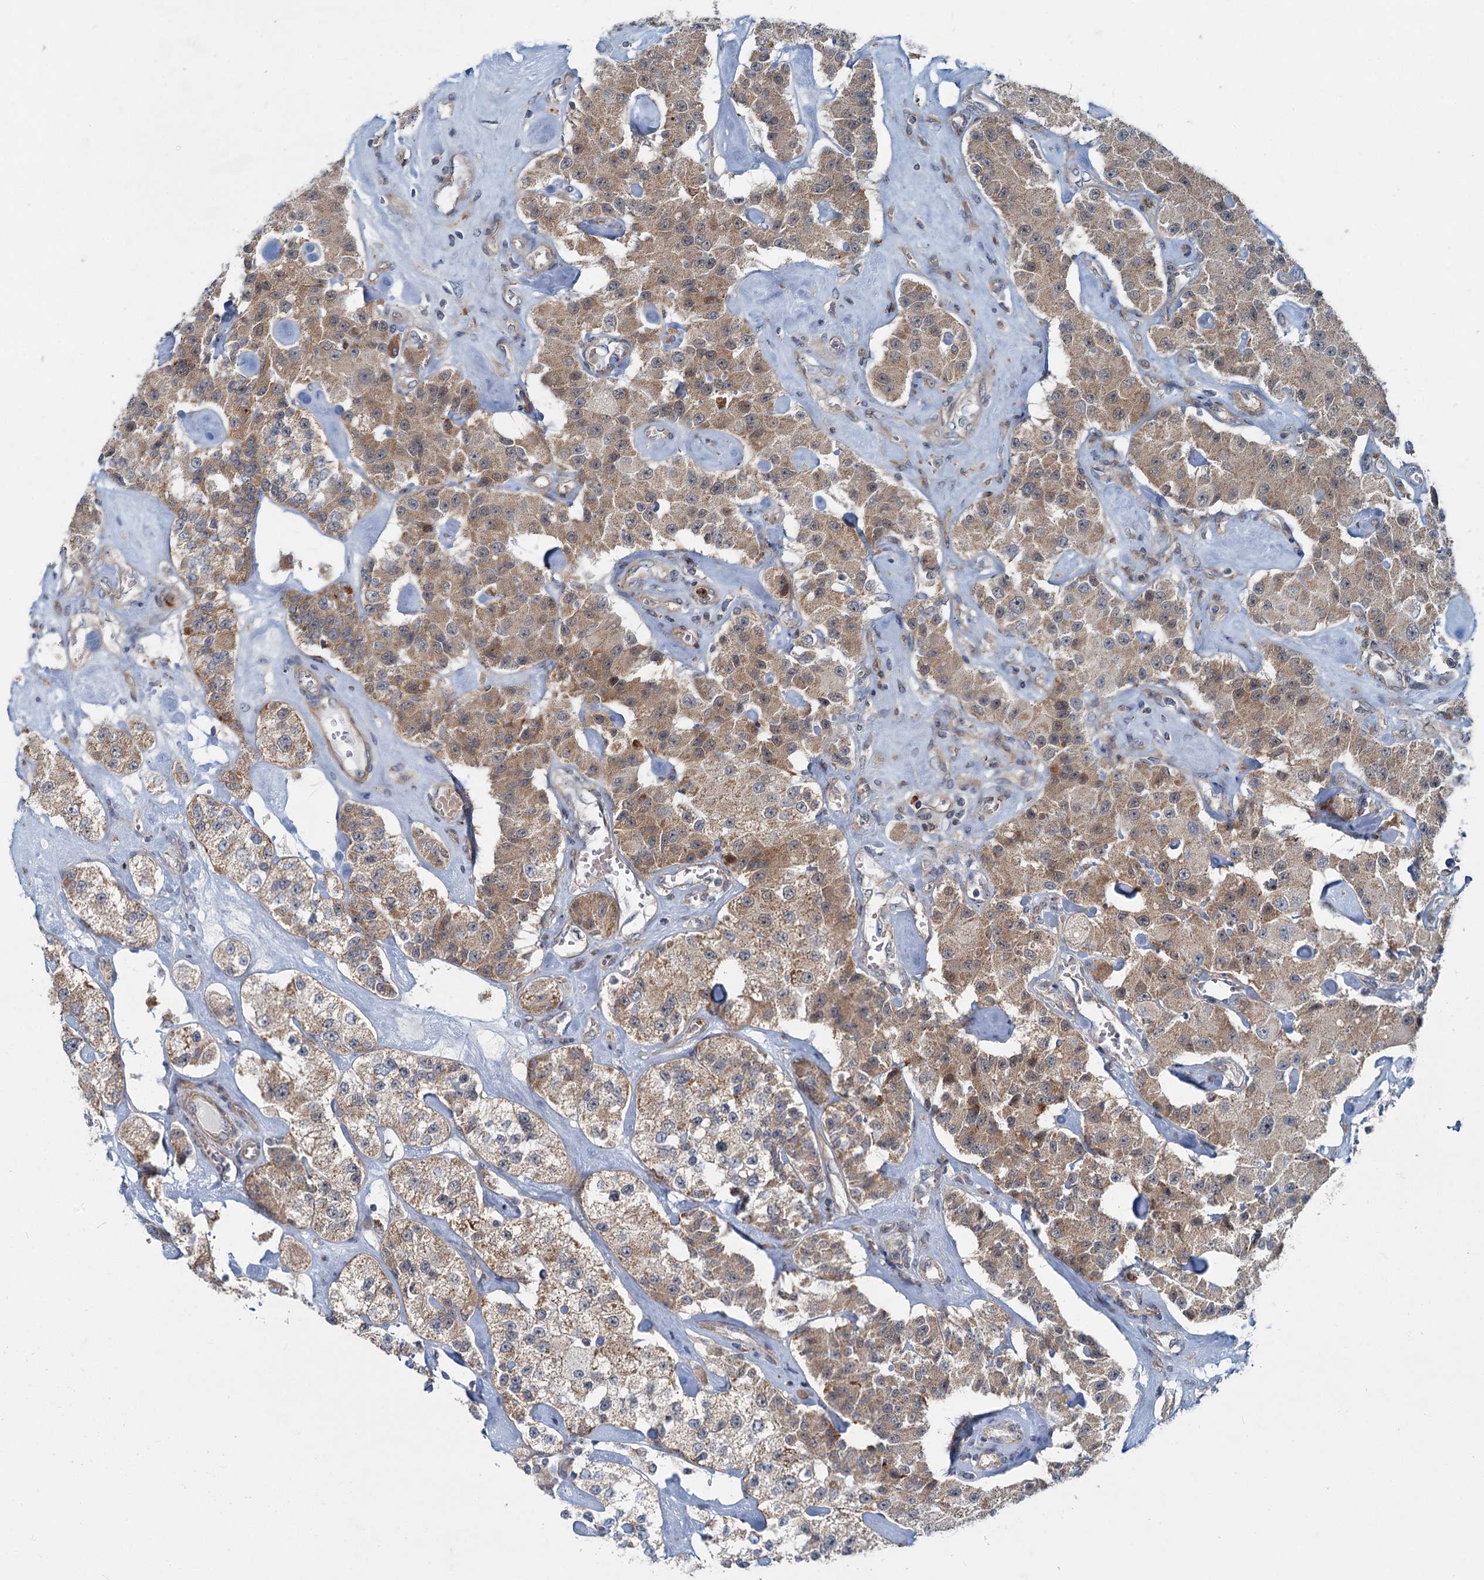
{"staining": {"intensity": "moderate", "quantity": ">75%", "location": "cytoplasmic/membranous"}, "tissue": "carcinoid", "cell_type": "Tumor cells", "image_type": "cancer", "snomed": [{"axis": "morphology", "description": "Carcinoid, malignant, NOS"}, {"axis": "topography", "description": "Pancreas"}], "caption": "Human carcinoid stained with a brown dye shows moderate cytoplasmic/membranous positive expression in about >75% of tumor cells.", "gene": "ADCY2", "patient": {"sex": "male", "age": 41}}